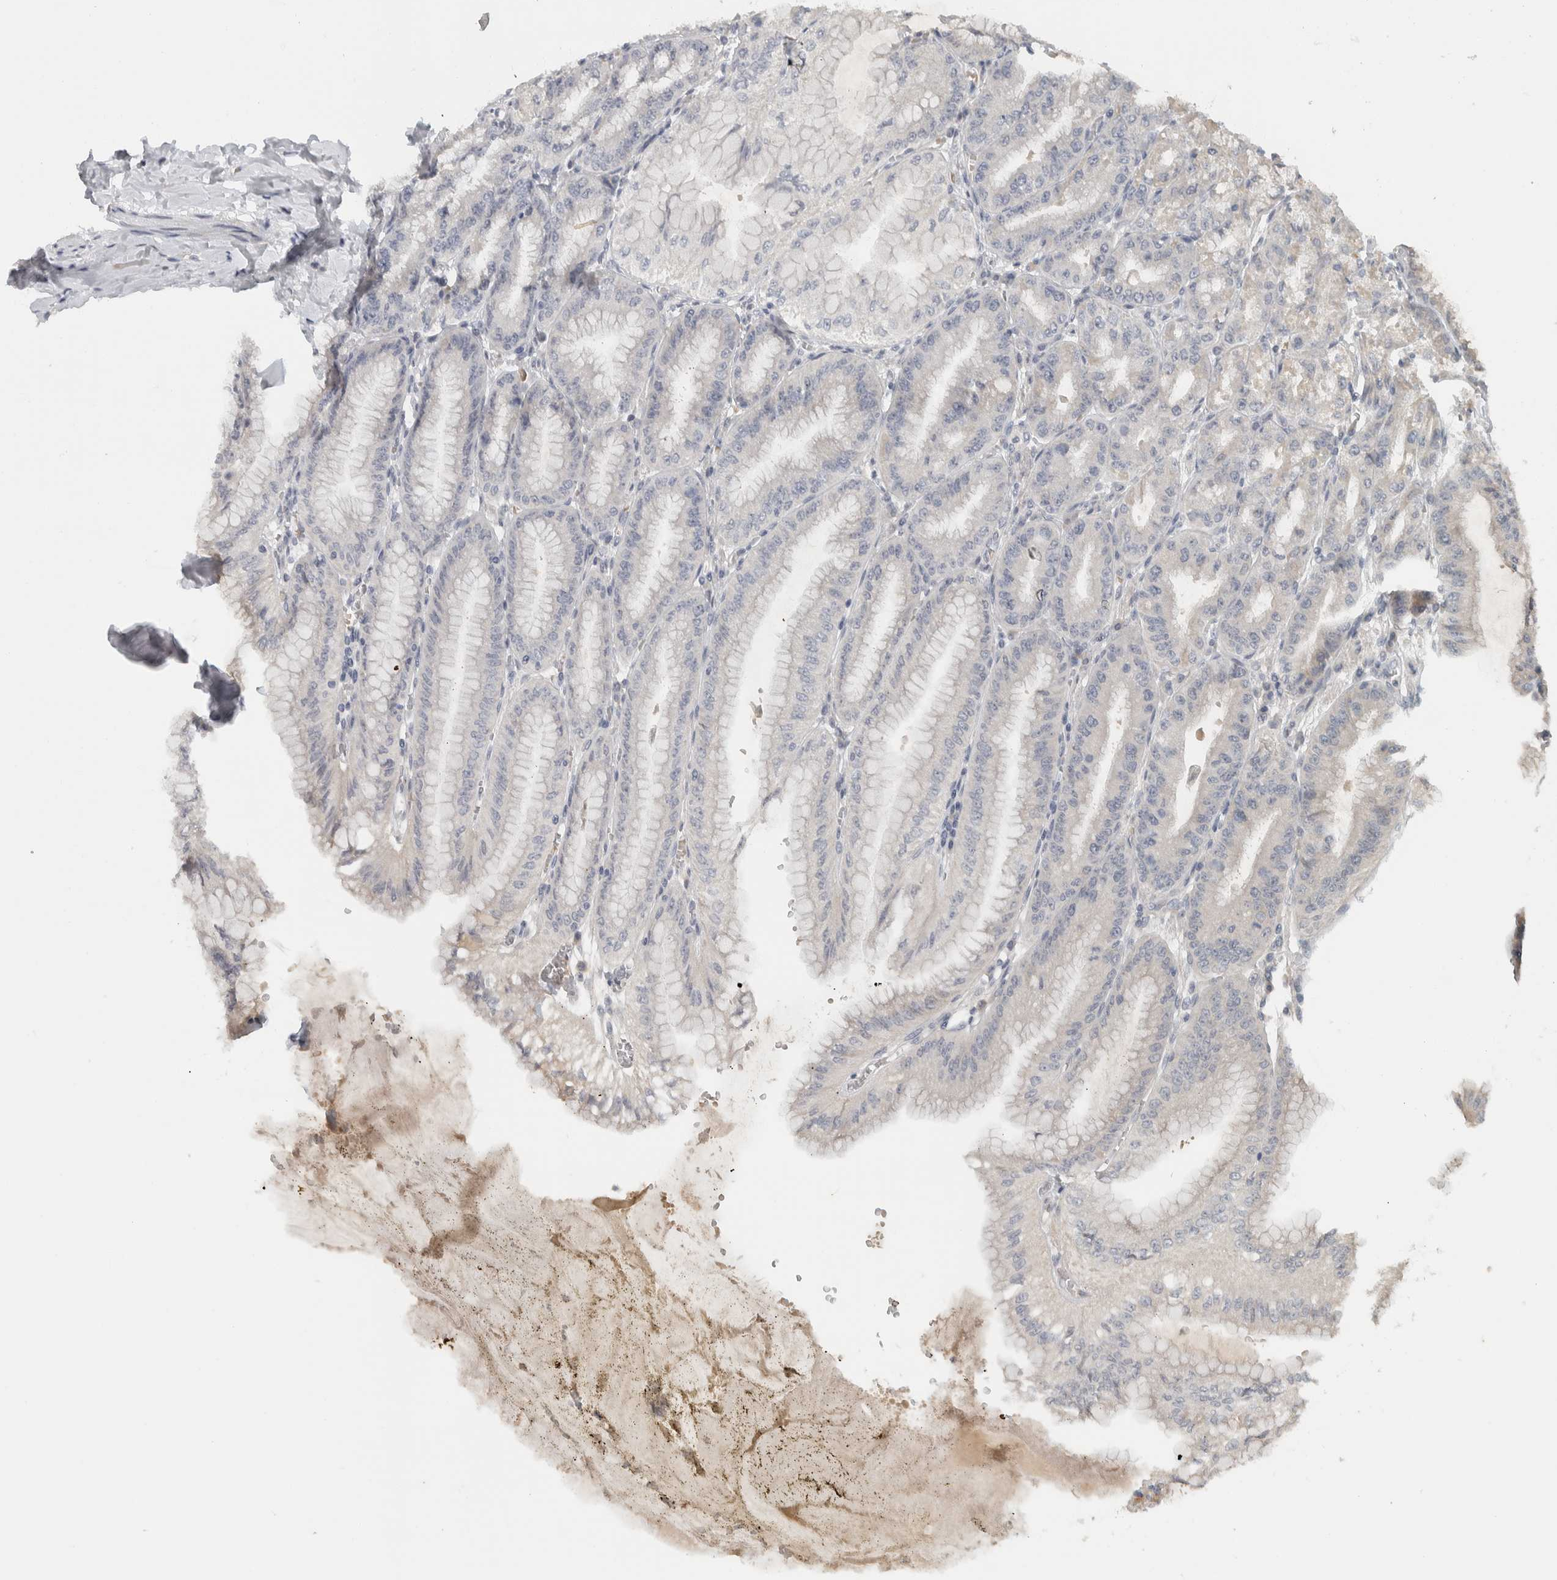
{"staining": {"intensity": "weak", "quantity": "<25%", "location": "cytoplasmic/membranous"}, "tissue": "stomach", "cell_type": "Glandular cells", "image_type": "normal", "snomed": [{"axis": "morphology", "description": "Normal tissue, NOS"}, {"axis": "topography", "description": "Stomach, lower"}], "caption": "DAB (3,3'-diaminobenzidine) immunohistochemical staining of unremarkable stomach exhibits no significant expression in glandular cells.", "gene": "AFP", "patient": {"sex": "male", "age": 71}}